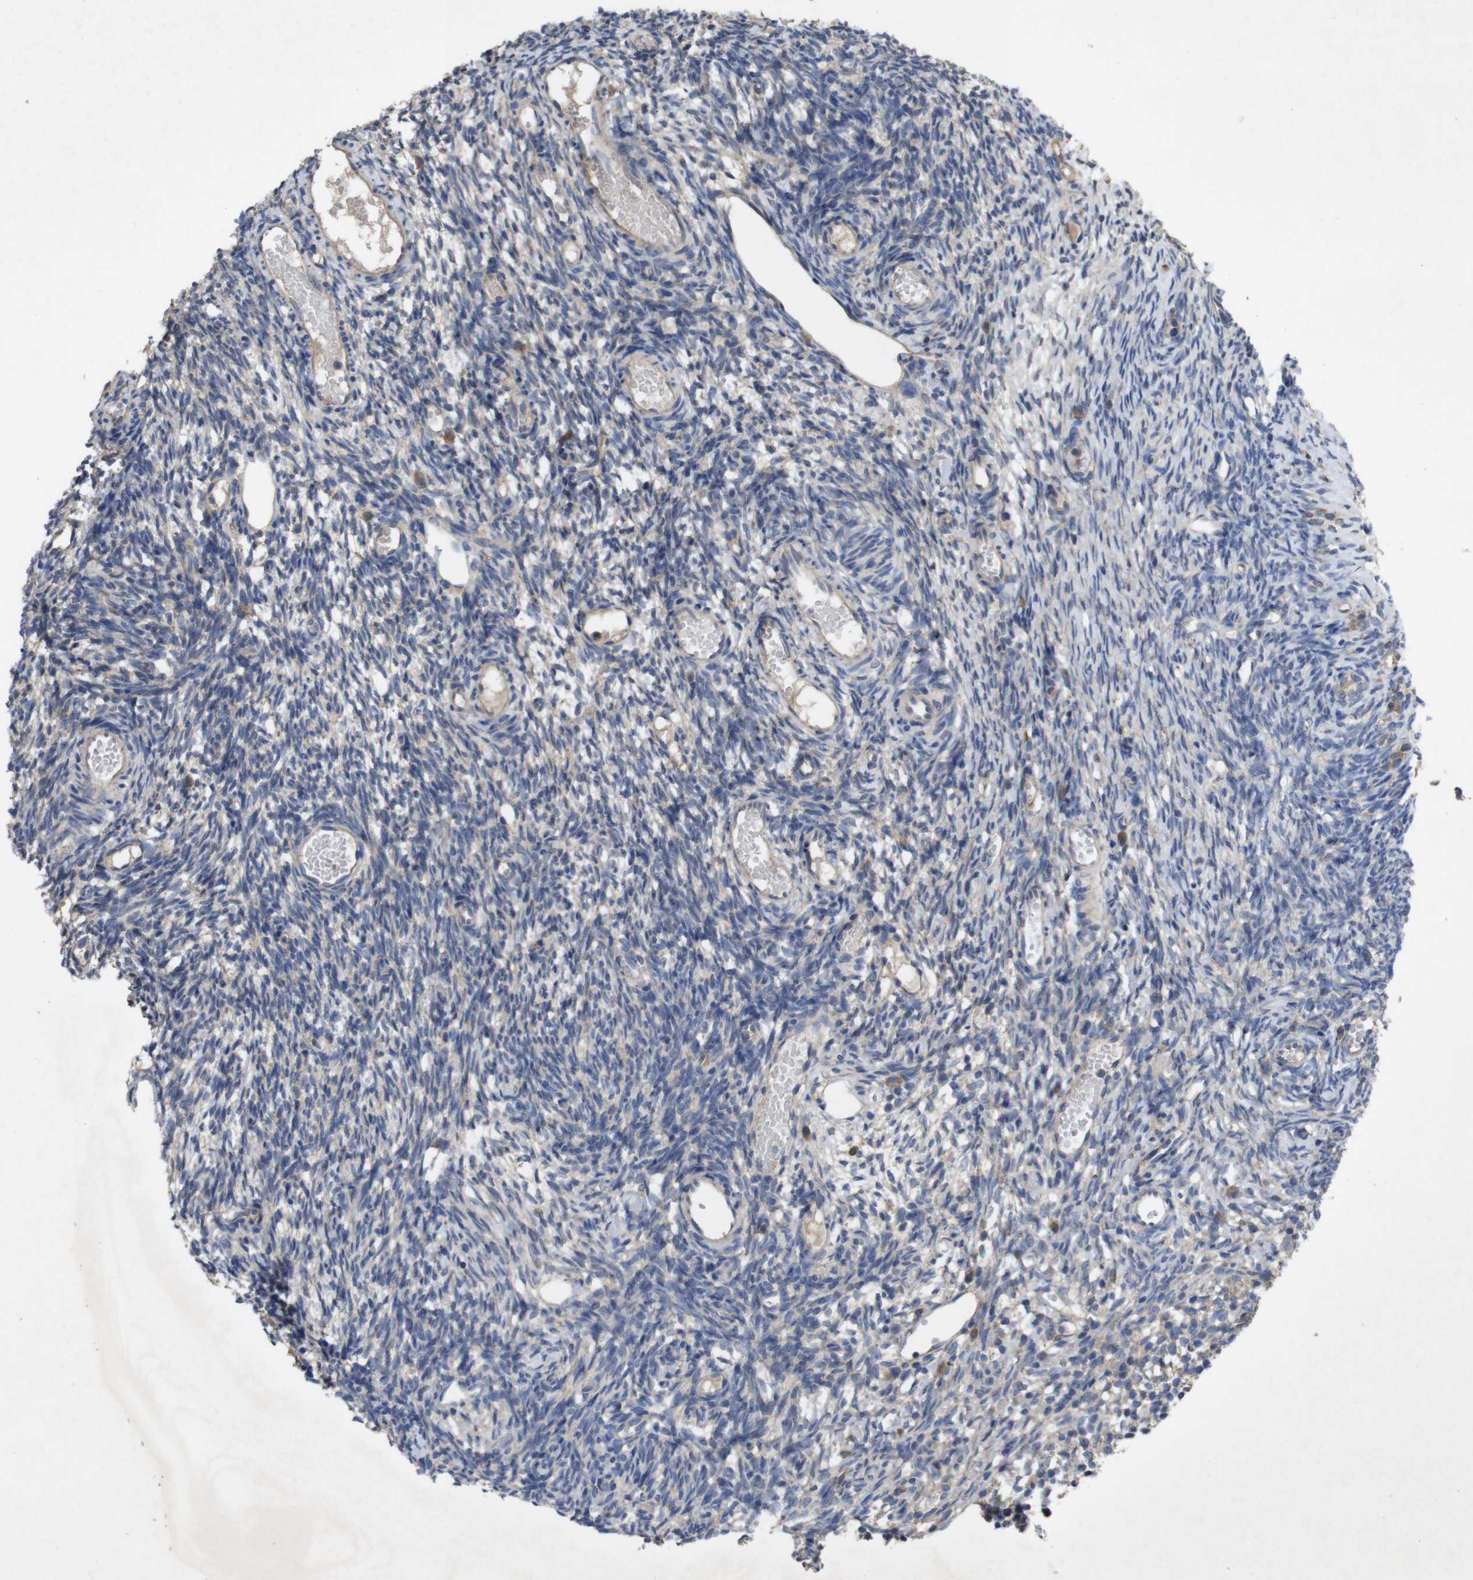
{"staining": {"intensity": "weak", "quantity": "25%-75%", "location": "cytoplasmic/membranous"}, "tissue": "ovary", "cell_type": "Ovarian stroma cells", "image_type": "normal", "snomed": [{"axis": "morphology", "description": "Normal tissue, NOS"}, {"axis": "topography", "description": "Ovary"}], "caption": "Immunohistochemistry micrograph of normal ovary: human ovary stained using immunohistochemistry (IHC) shows low levels of weak protein expression localized specifically in the cytoplasmic/membranous of ovarian stroma cells, appearing as a cytoplasmic/membranous brown color.", "gene": "KCNS3", "patient": {"sex": "female", "age": 35}}